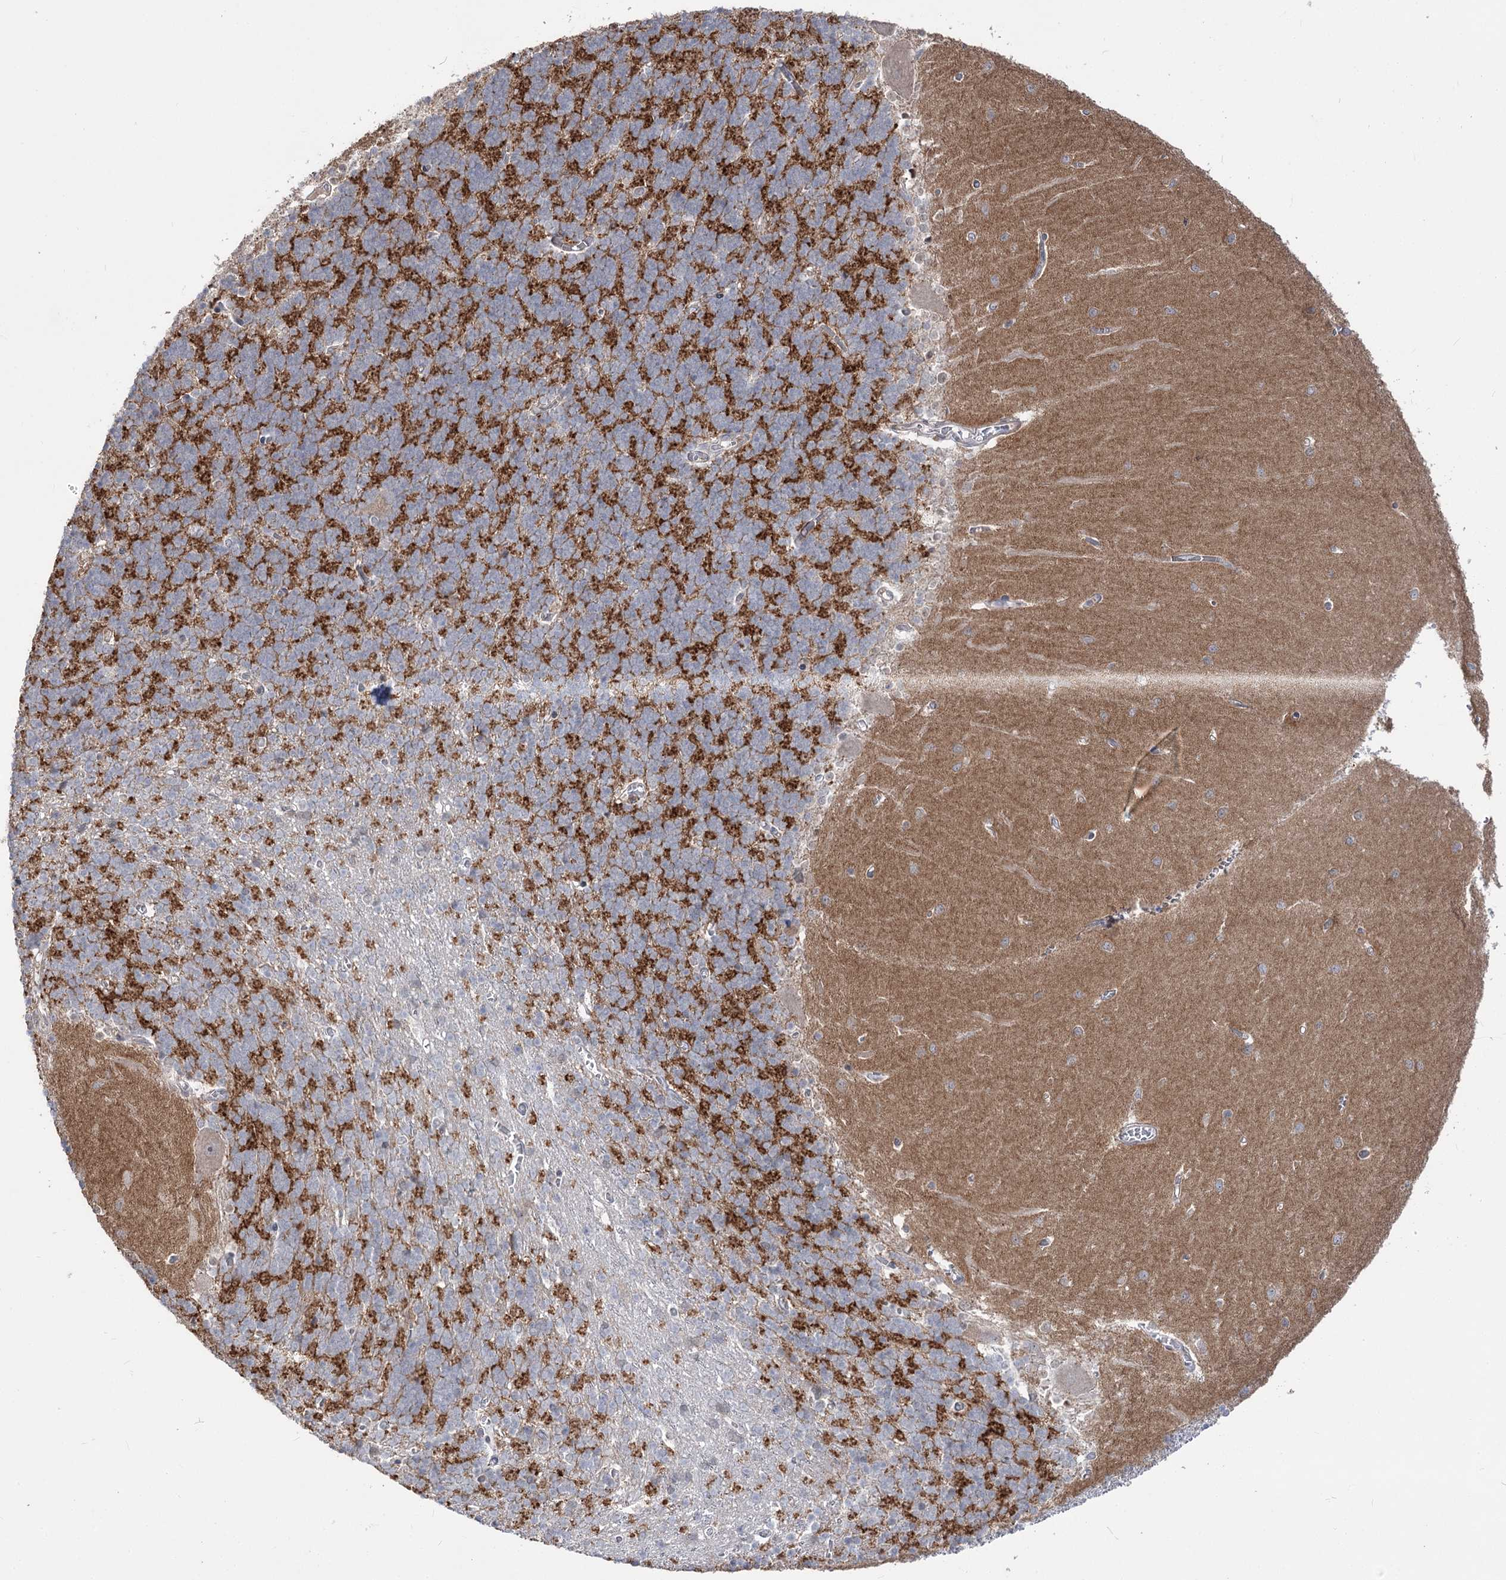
{"staining": {"intensity": "moderate", "quantity": "25%-75%", "location": "cytoplasmic/membranous"}, "tissue": "cerebellum", "cell_type": "Cells in granular layer", "image_type": "normal", "snomed": [{"axis": "morphology", "description": "Normal tissue, NOS"}, {"axis": "topography", "description": "Cerebellum"}], "caption": "Immunohistochemical staining of benign human cerebellum exhibits moderate cytoplasmic/membranous protein staining in about 25%-75% of cells in granular layer.", "gene": "ZSCAN23", "patient": {"sex": "male", "age": 37}}